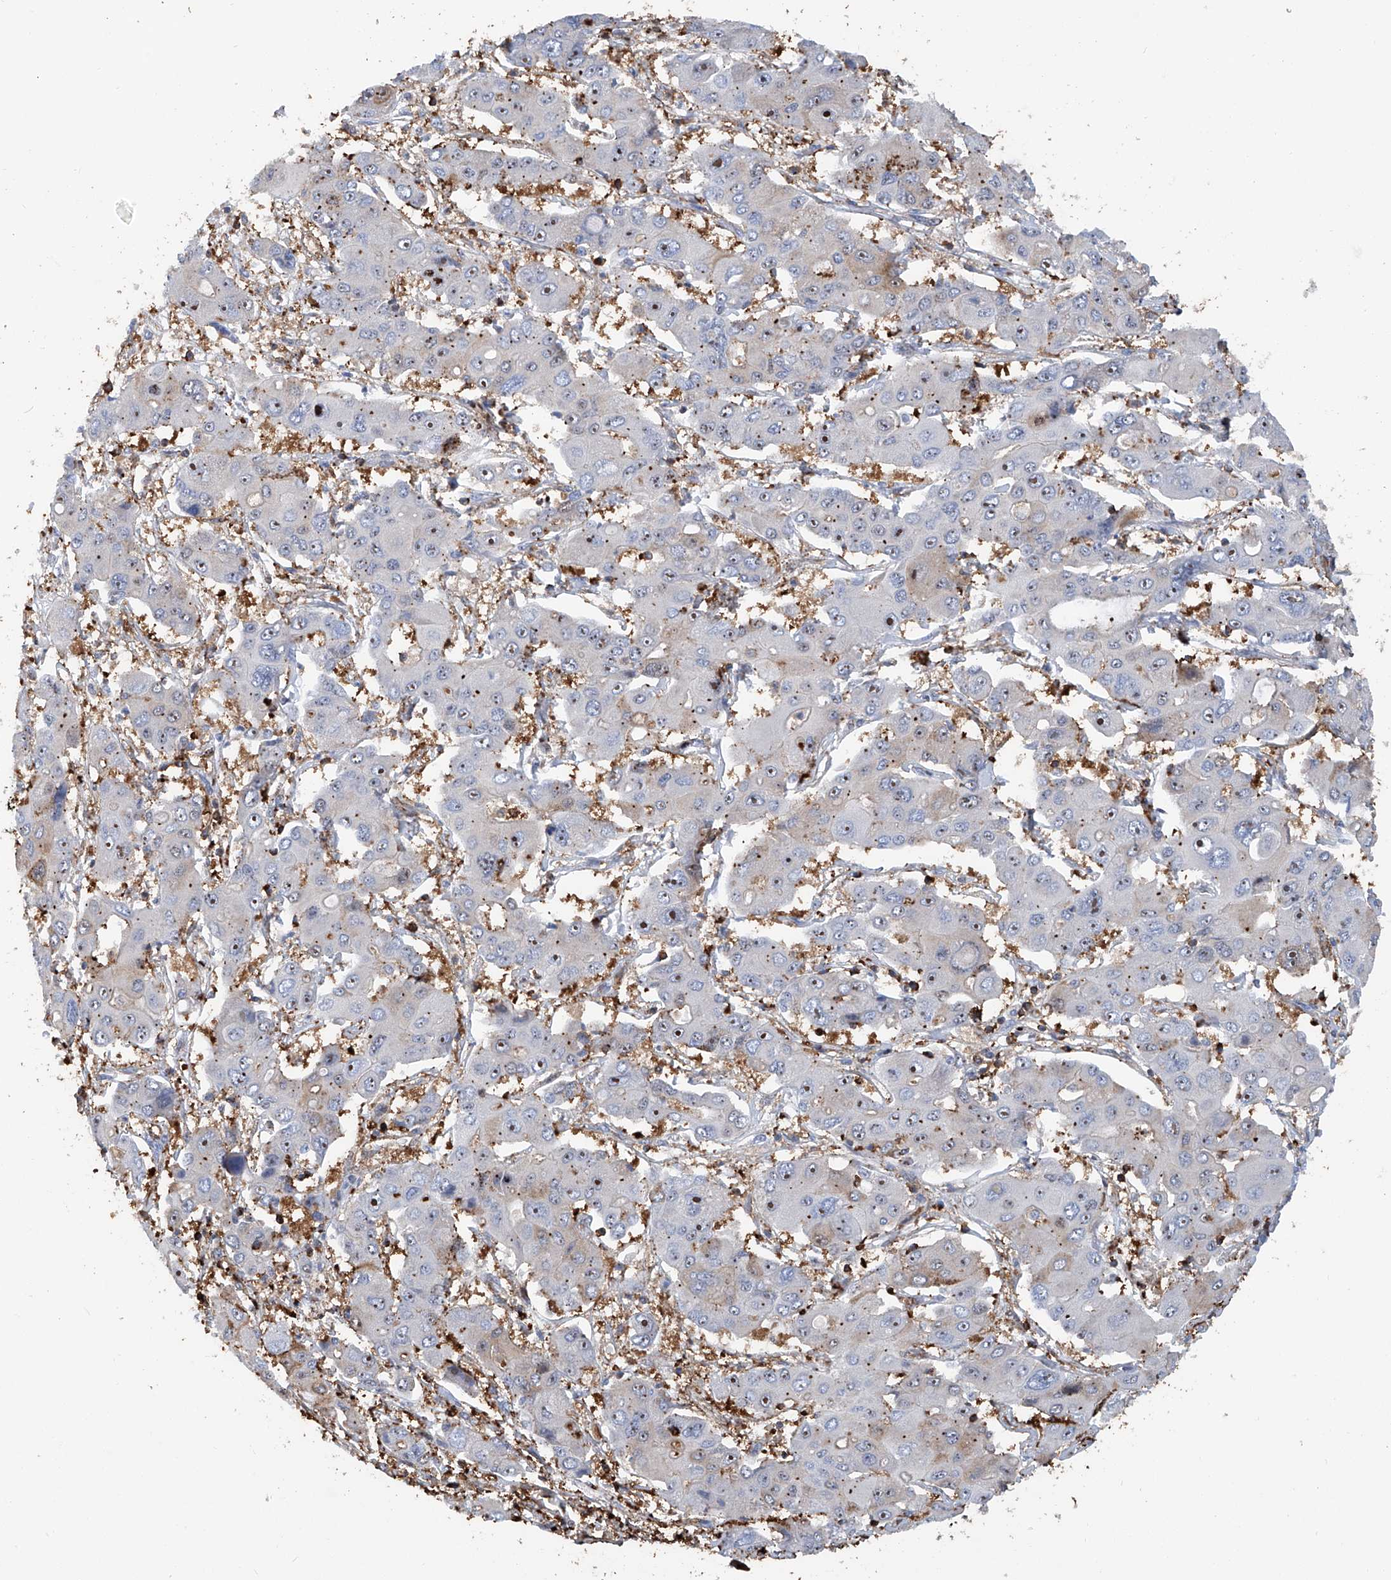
{"staining": {"intensity": "moderate", "quantity": "25%-75%", "location": "nuclear"}, "tissue": "liver cancer", "cell_type": "Tumor cells", "image_type": "cancer", "snomed": [{"axis": "morphology", "description": "Cholangiocarcinoma"}, {"axis": "topography", "description": "Liver"}], "caption": "Protein staining demonstrates moderate nuclear expression in approximately 25%-75% of tumor cells in cholangiocarcinoma (liver).", "gene": "ZNF484", "patient": {"sex": "male", "age": 67}}